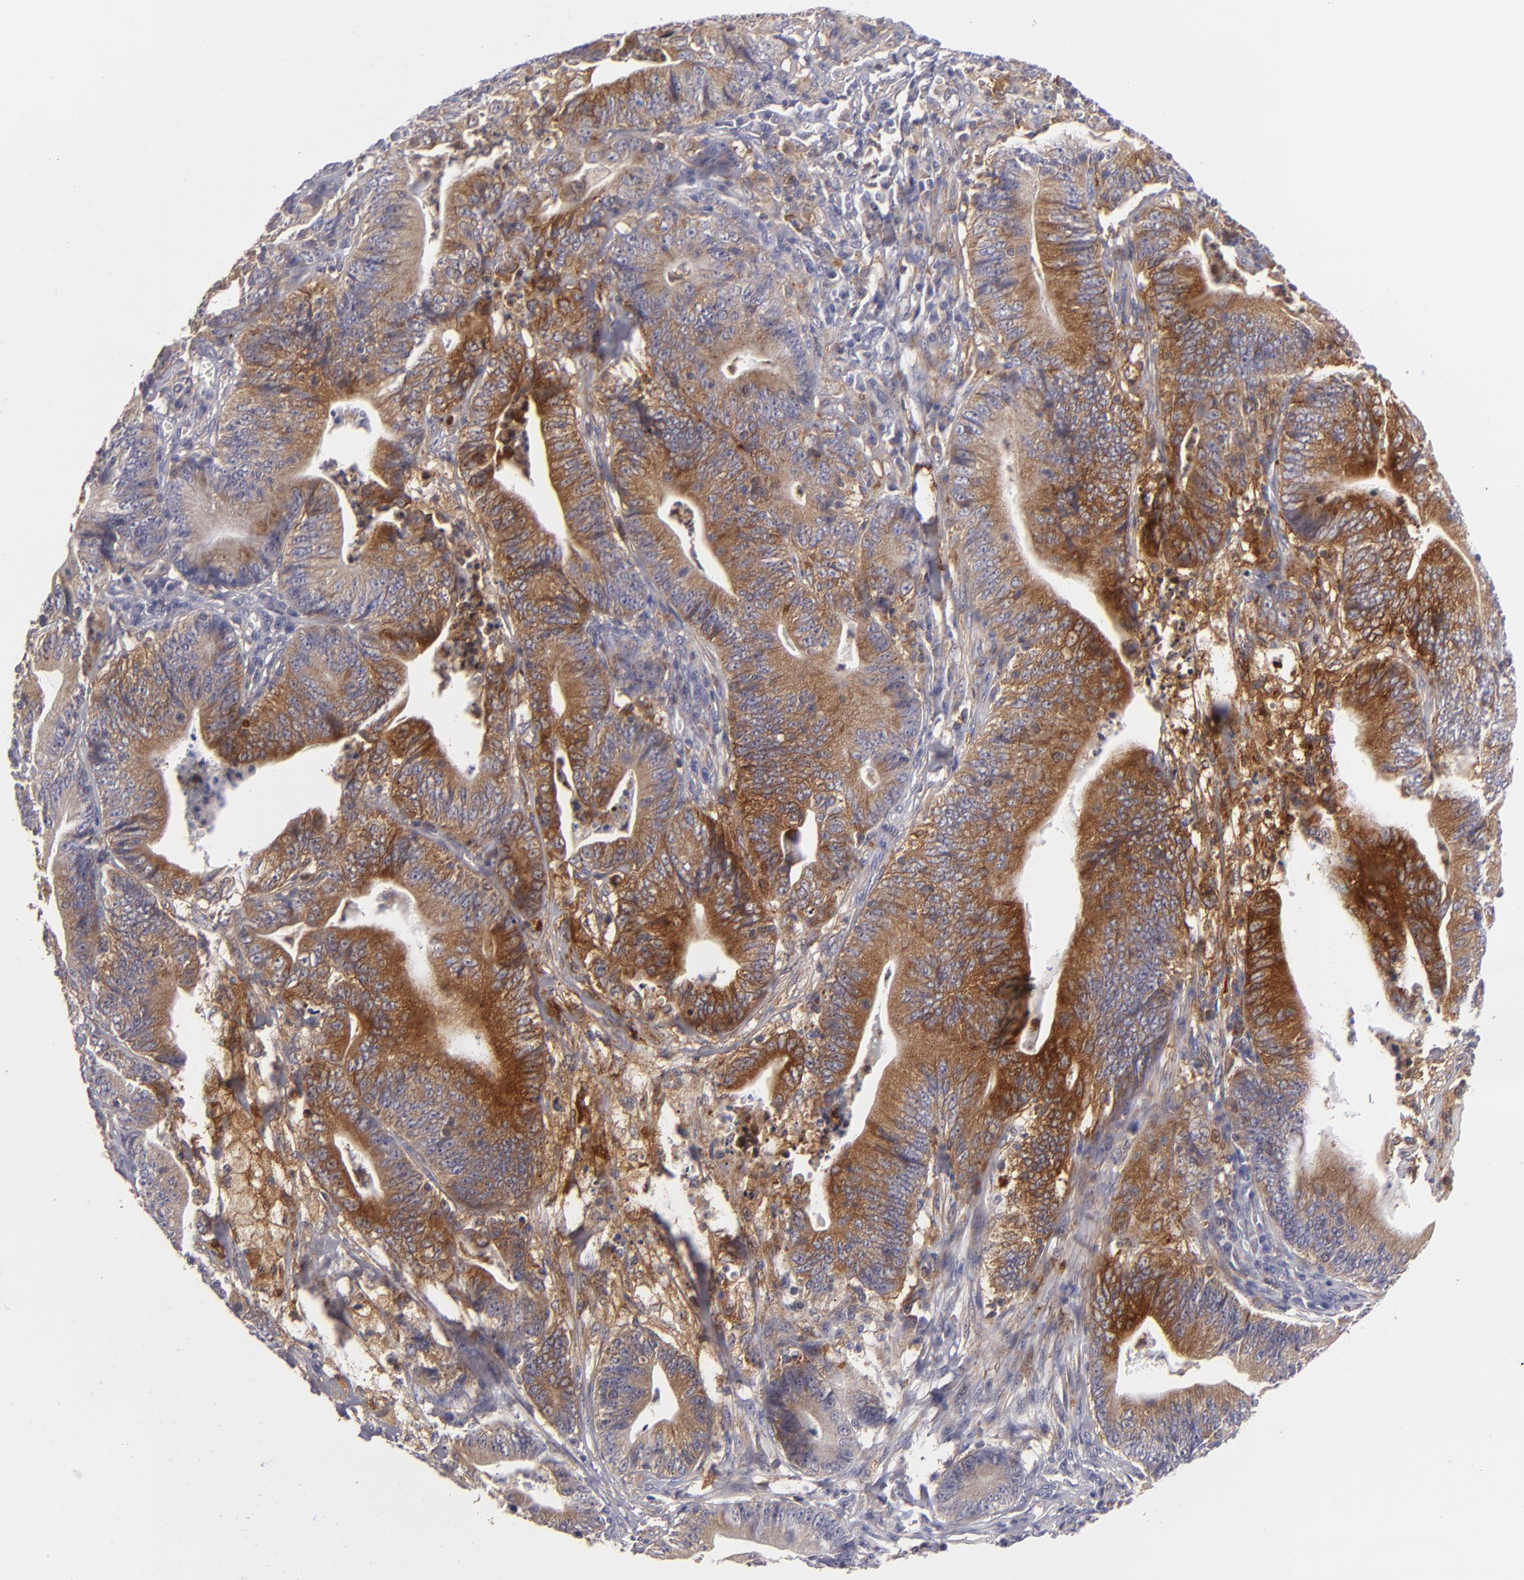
{"staining": {"intensity": "strong", "quantity": ">75%", "location": "cytoplasmic/membranous"}, "tissue": "stomach cancer", "cell_type": "Tumor cells", "image_type": "cancer", "snomed": [{"axis": "morphology", "description": "Adenocarcinoma, NOS"}, {"axis": "topography", "description": "Stomach, lower"}], "caption": "Brown immunohistochemical staining in stomach adenocarcinoma demonstrates strong cytoplasmic/membranous positivity in about >75% of tumor cells.", "gene": "MMP10", "patient": {"sex": "female", "age": 86}}